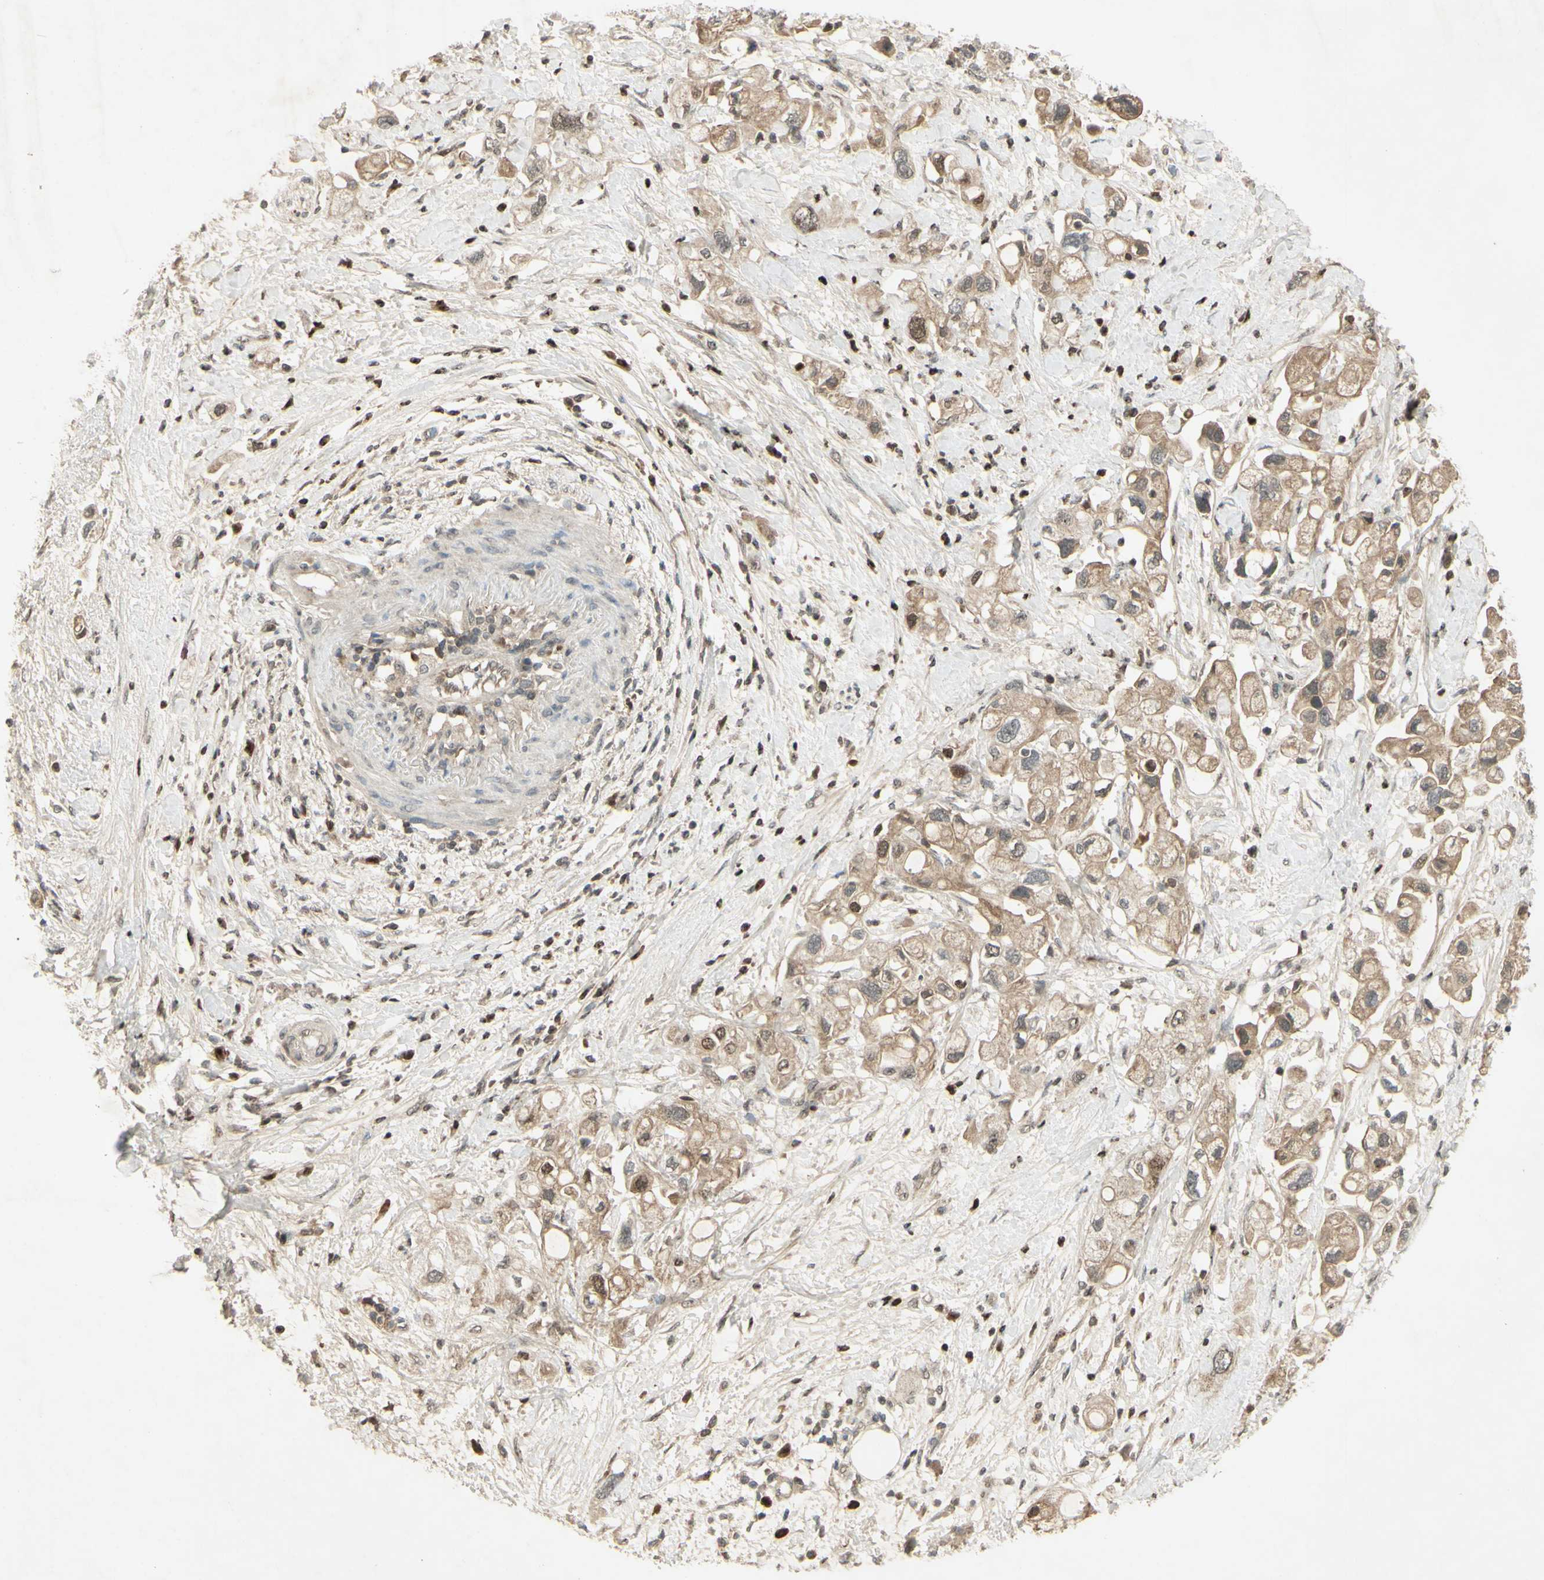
{"staining": {"intensity": "strong", "quantity": "<25%", "location": "nuclear"}, "tissue": "pancreatic cancer", "cell_type": "Tumor cells", "image_type": "cancer", "snomed": [{"axis": "morphology", "description": "Adenocarcinoma, NOS"}, {"axis": "topography", "description": "Pancreas"}], "caption": "Immunohistochemistry (IHC) (DAB) staining of pancreatic adenocarcinoma shows strong nuclear protein expression in approximately <25% of tumor cells. (DAB (3,3'-diaminobenzidine) = brown stain, brightfield microscopy at high magnification).", "gene": "RAD18", "patient": {"sex": "female", "age": 56}}